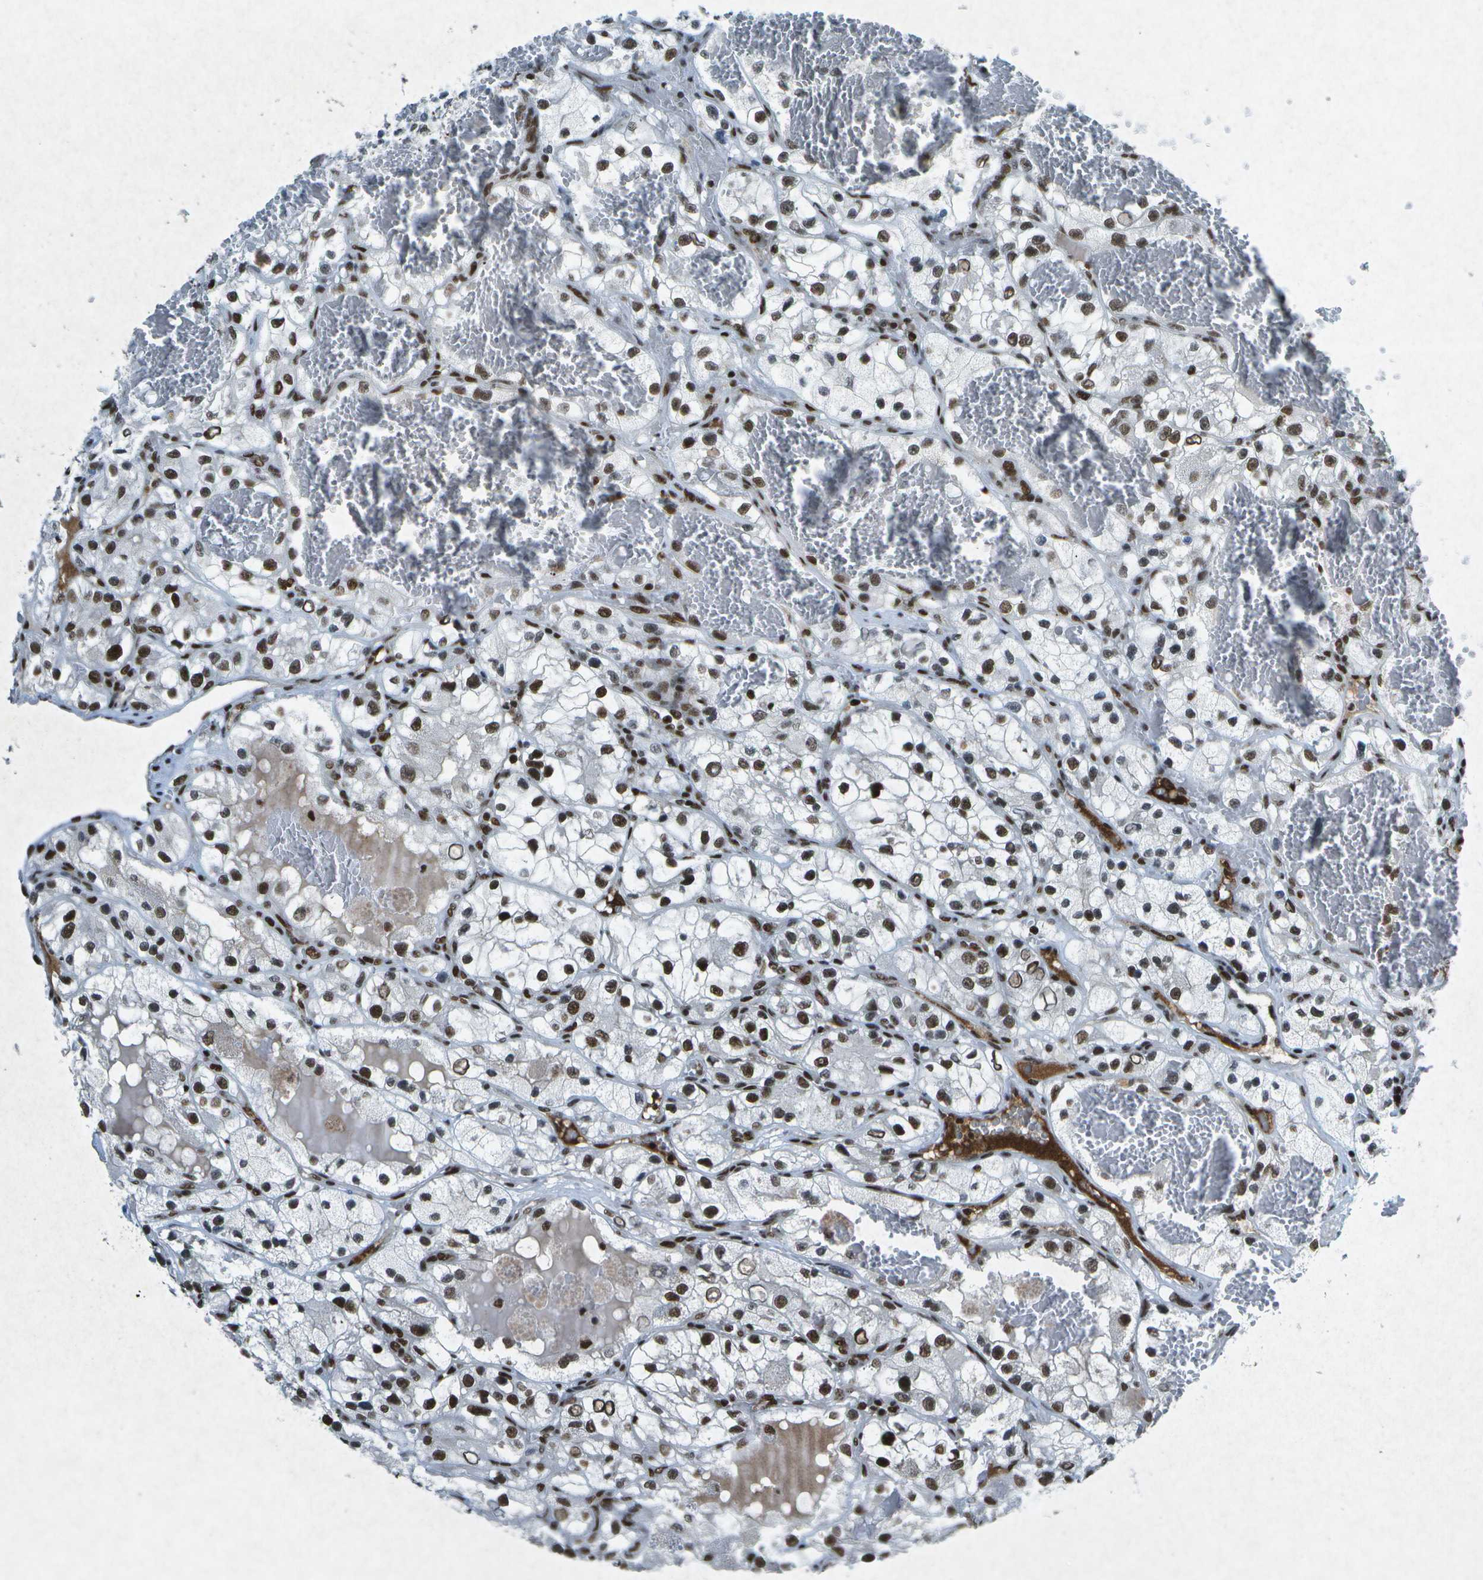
{"staining": {"intensity": "strong", "quantity": ">75%", "location": "nuclear"}, "tissue": "renal cancer", "cell_type": "Tumor cells", "image_type": "cancer", "snomed": [{"axis": "morphology", "description": "Adenocarcinoma, NOS"}, {"axis": "topography", "description": "Kidney"}], "caption": "This histopathology image shows immunohistochemistry staining of renal adenocarcinoma, with high strong nuclear staining in approximately >75% of tumor cells.", "gene": "MTA2", "patient": {"sex": "female", "age": 57}}